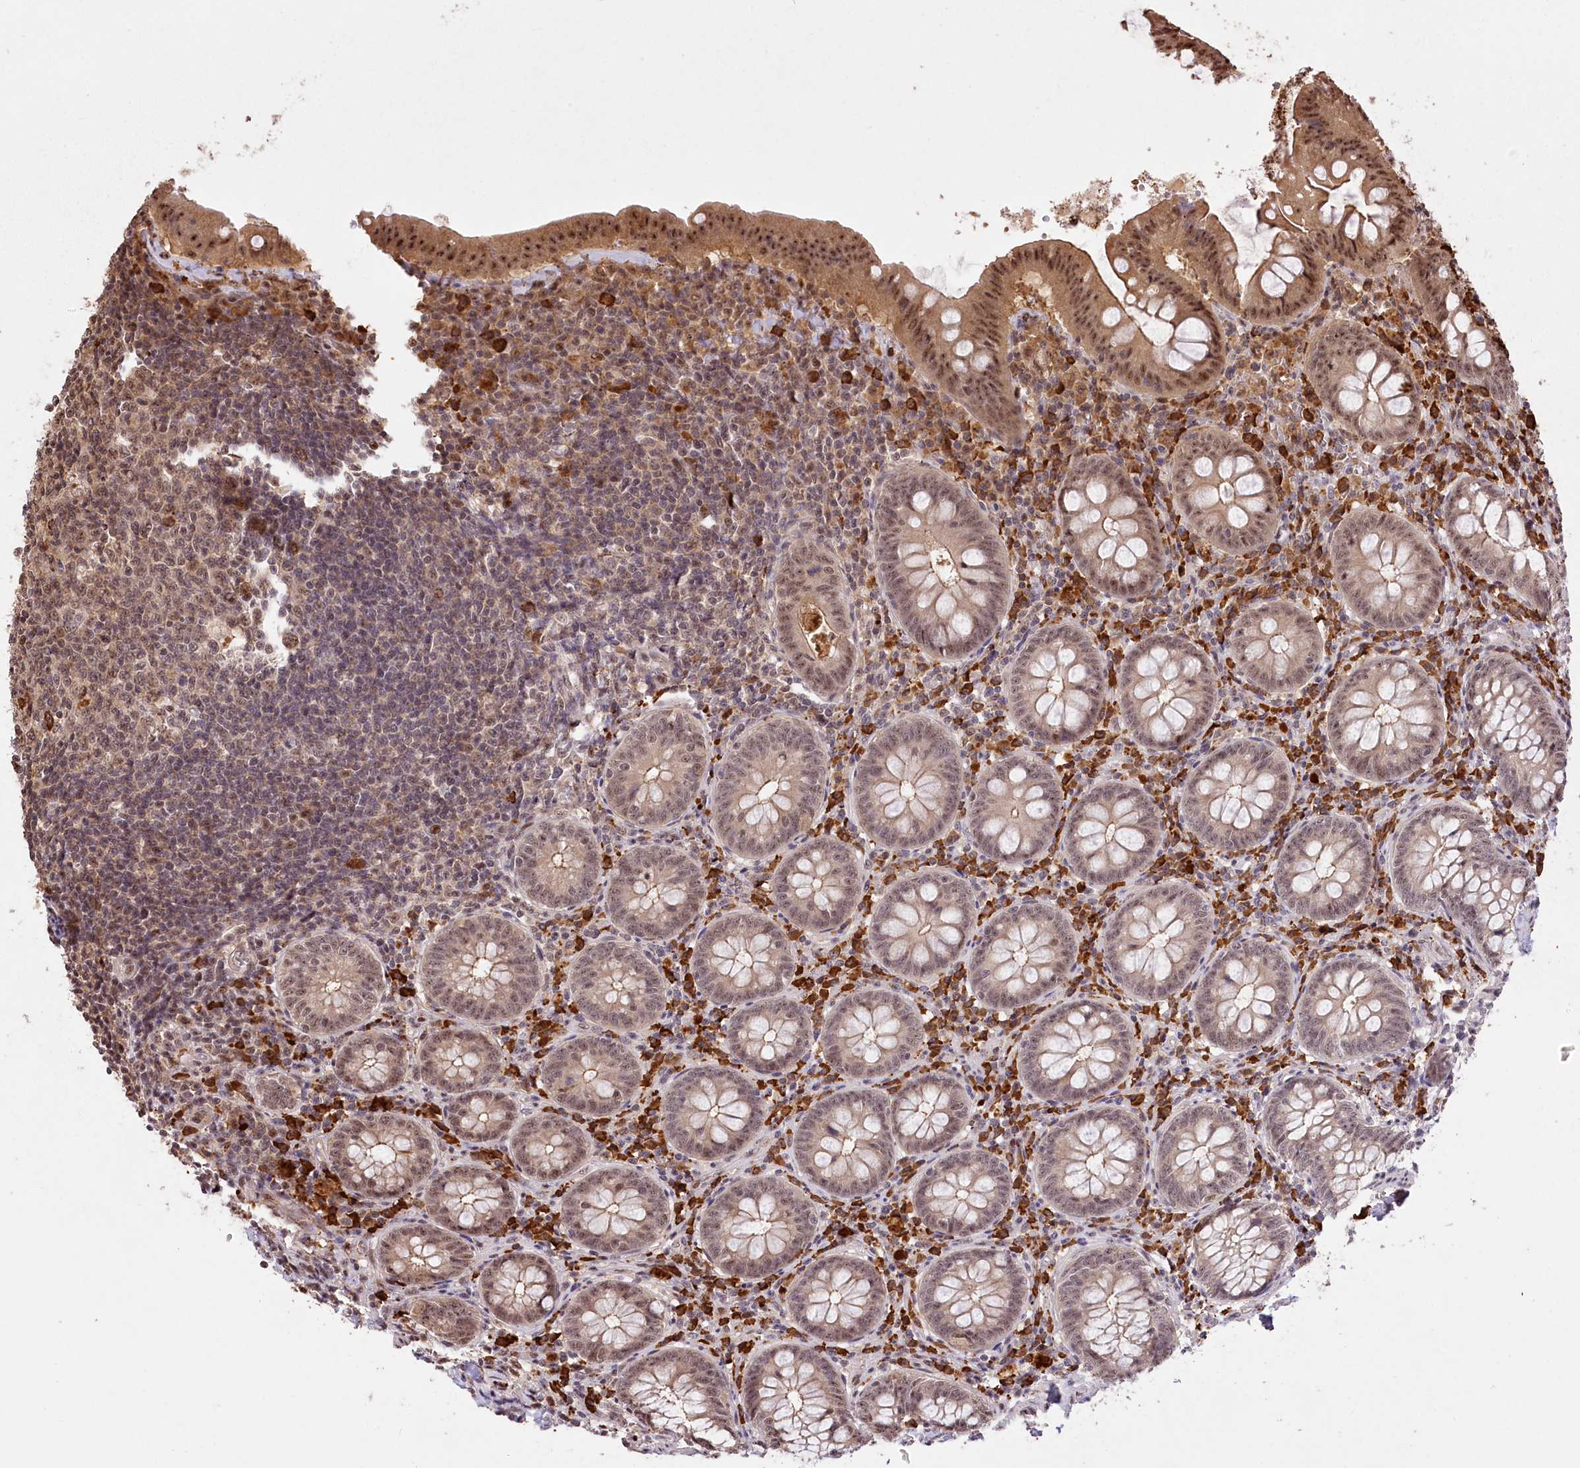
{"staining": {"intensity": "moderate", "quantity": "25%-75%", "location": "cytoplasmic/membranous,nuclear"}, "tissue": "appendix", "cell_type": "Glandular cells", "image_type": "normal", "snomed": [{"axis": "morphology", "description": "Normal tissue, NOS"}, {"axis": "topography", "description": "Appendix"}], "caption": "Protein expression analysis of benign appendix demonstrates moderate cytoplasmic/membranous,nuclear staining in approximately 25%-75% of glandular cells. (DAB IHC with brightfield microscopy, high magnification).", "gene": "PYROXD1", "patient": {"sex": "female", "age": 54}}